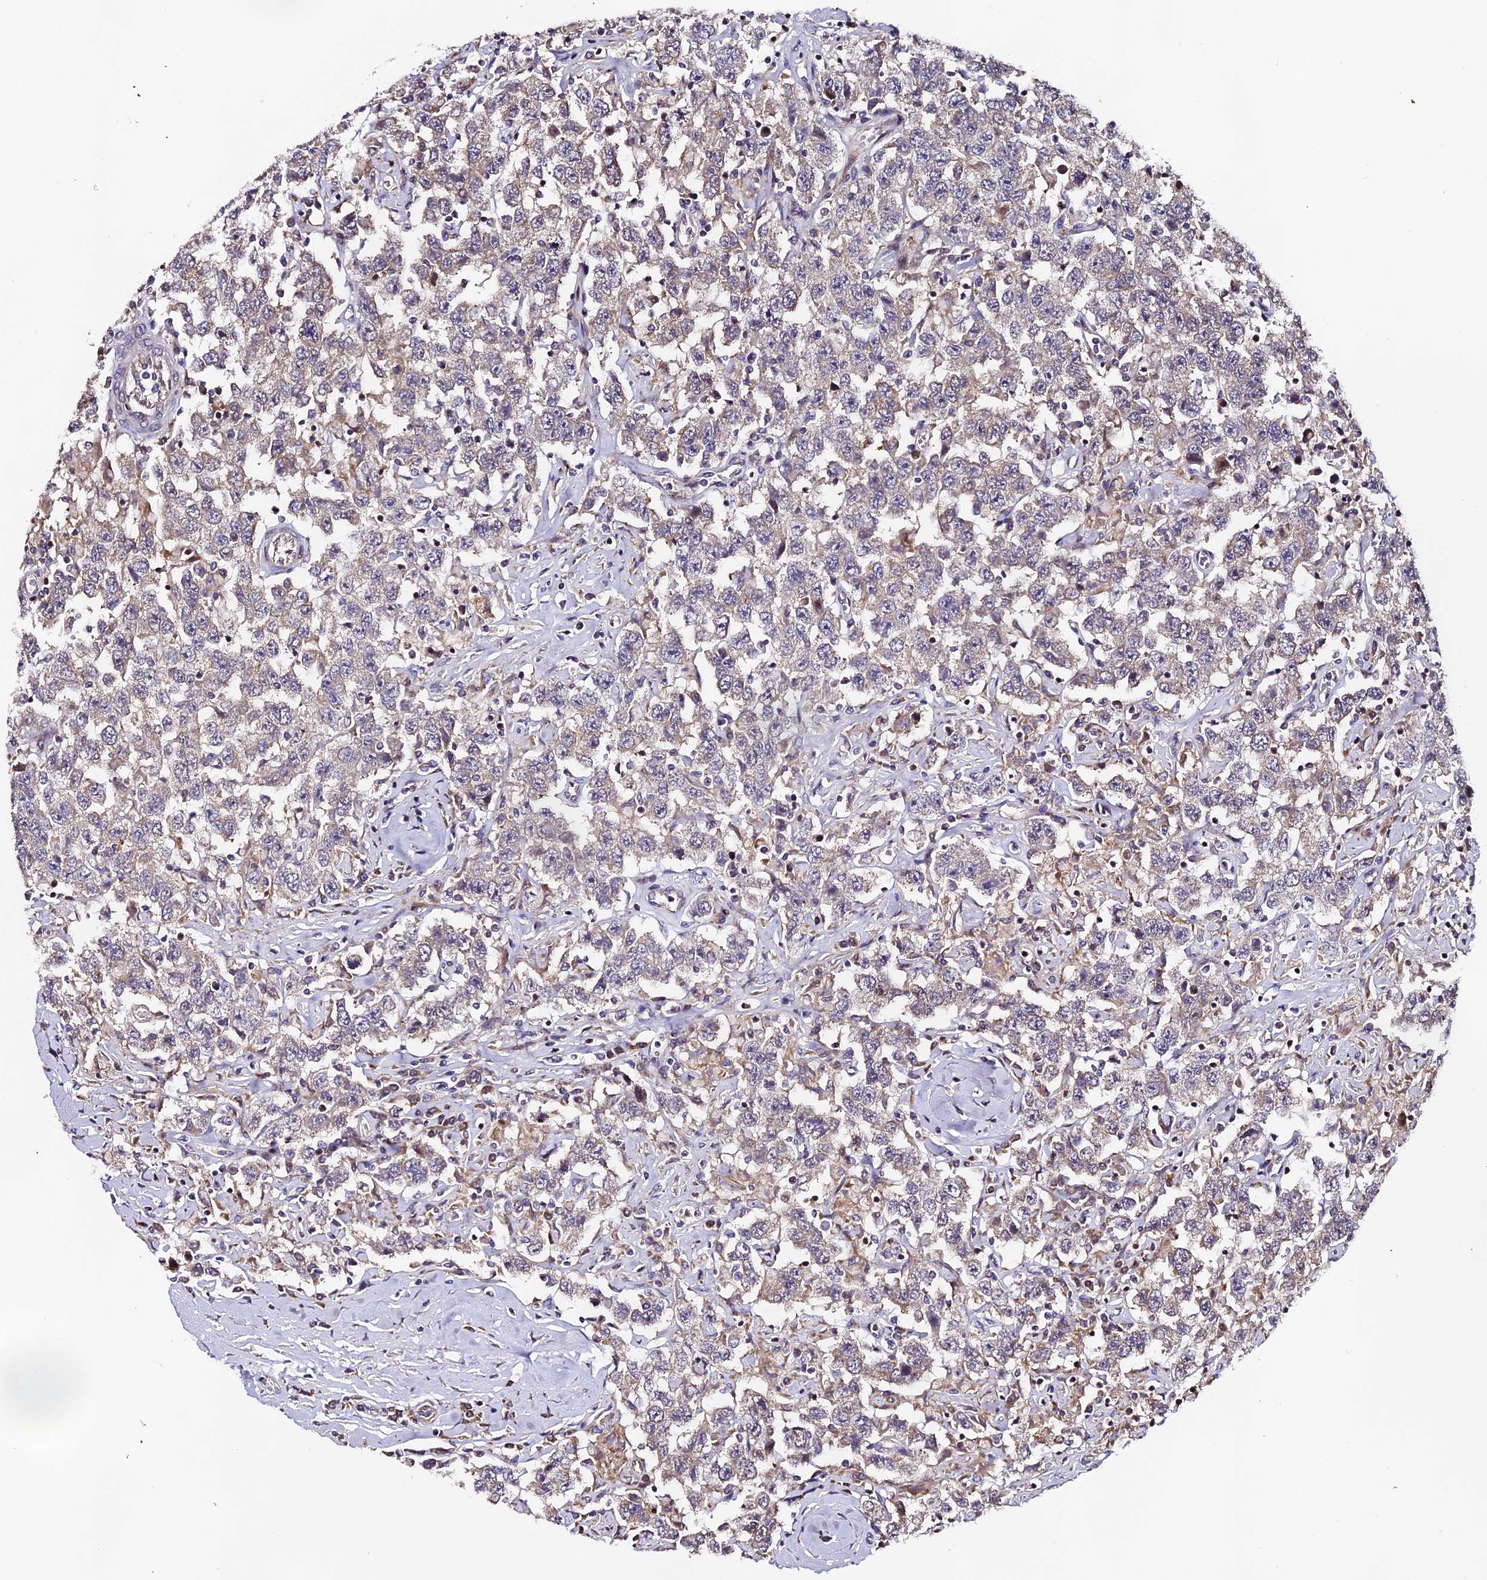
{"staining": {"intensity": "weak", "quantity": "25%-75%", "location": "cytoplasmic/membranous"}, "tissue": "testis cancer", "cell_type": "Tumor cells", "image_type": "cancer", "snomed": [{"axis": "morphology", "description": "Seminoma, NOS"}, {"axis": "topography", "description": "Testis"}], "caption": "A brown stain highlights weak cytoplasmic/membranous staining of a protein in human seminoma (testis) tumor cells. Nuclei are stained in blue.", "gene": "RAB28", "patient": {"sex": "male", "age": 41}}